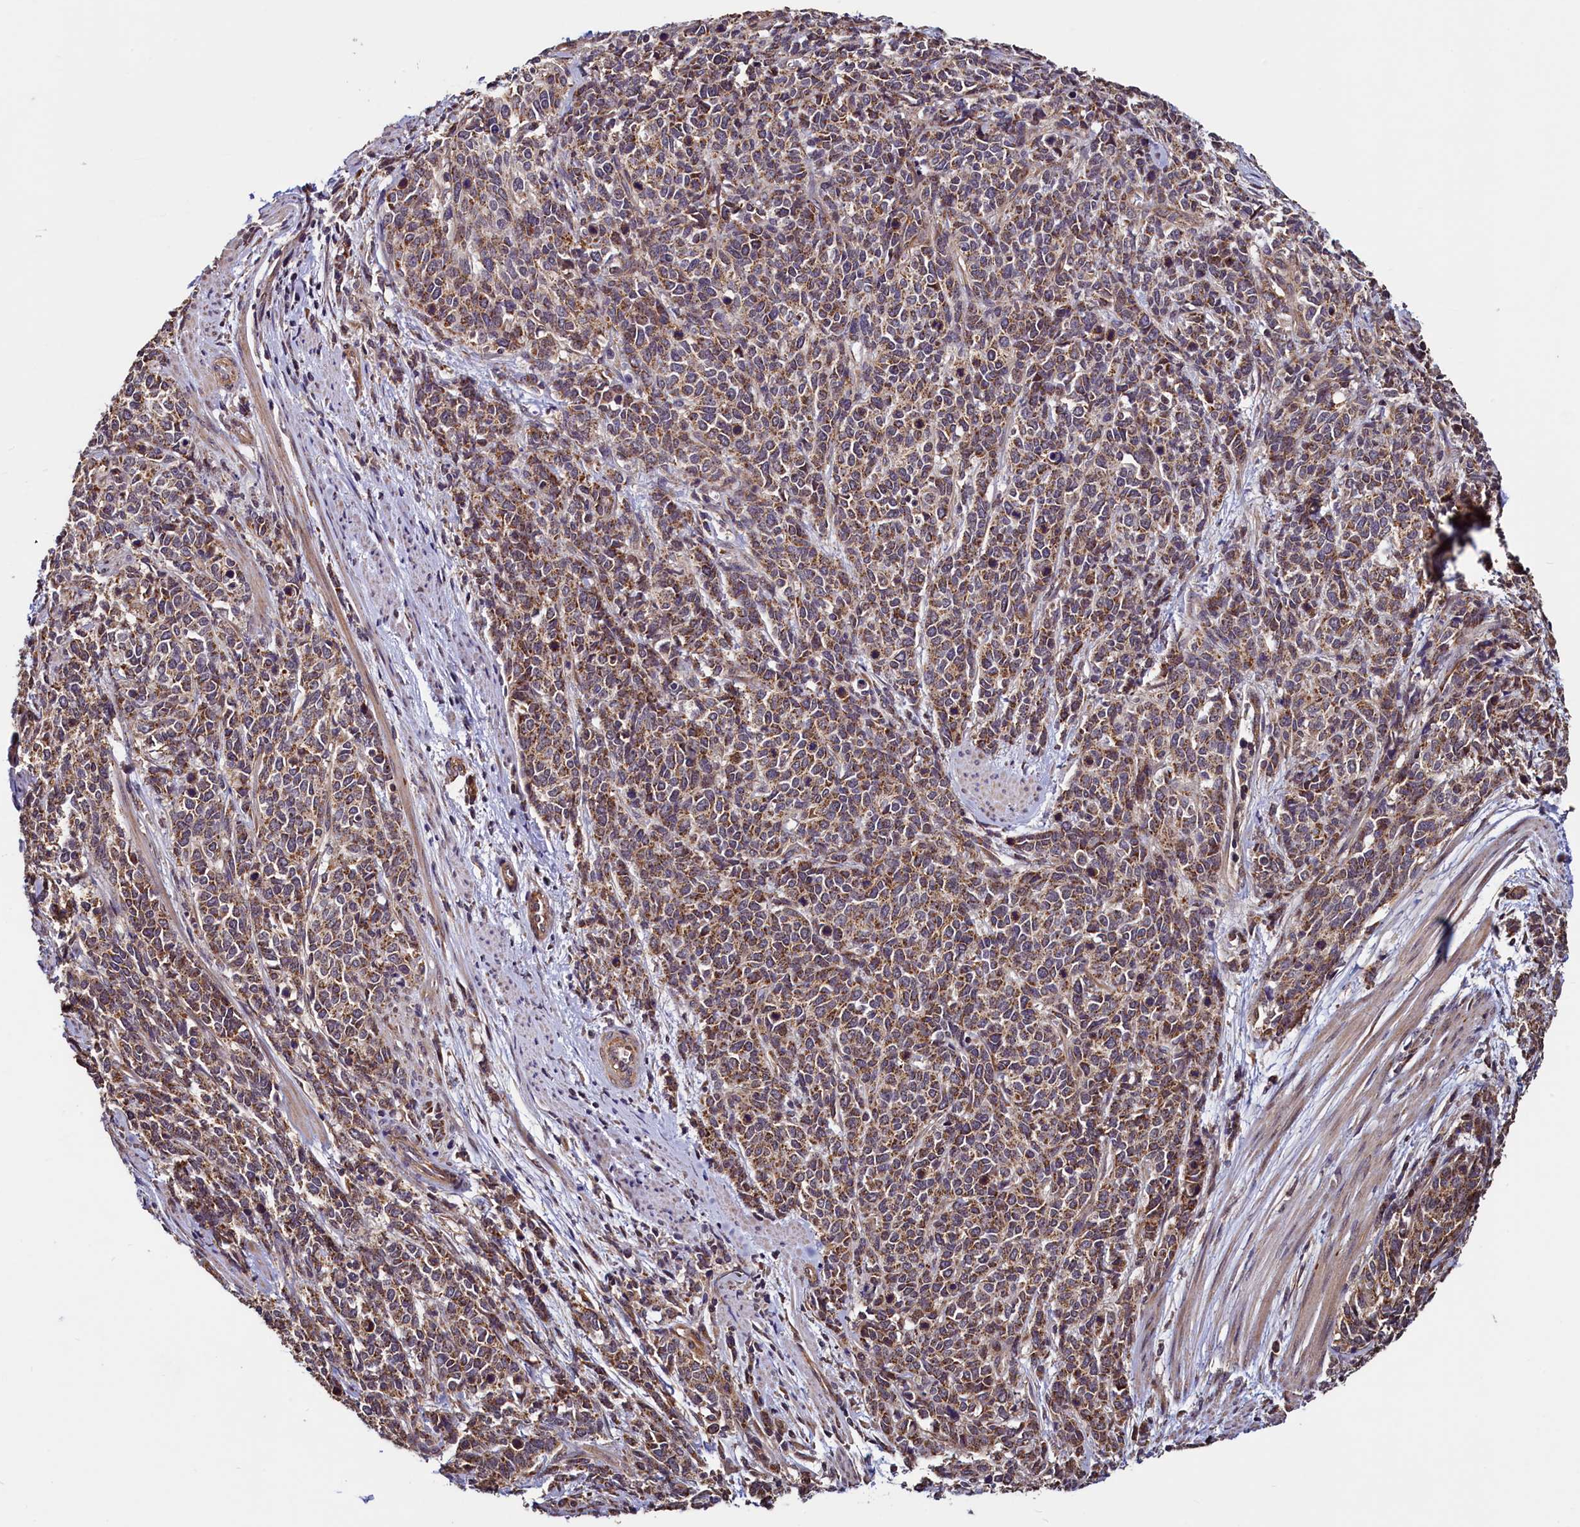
{"staining": {"intensity": "moderate", "quantity": ">75%", "location": "cytoplasmic/membranous"}, "tissue": "cervical cancer", "cell_type": "Tumor cells", "image_type": "cancer", "snomed": [{"axis": "morphology", "description": "Squamous cell carcinoma, NOS"}, {"axis": "topography", "description": "Cervix"}], "caption": "Protein analysis of squamous cell carcinoma (cervical) tissue demonstrates moderate cytoplasmic/membranous positivity in approximately >75% of tumor cells. The staining was performed using DAB (3,3'-diaminobenzidine), with brown indicating positive protein expression. Nuclei are stained blue with hematoxylin.", "gene": "RBFA", "patient": {"sex": "female", "age": 60}}